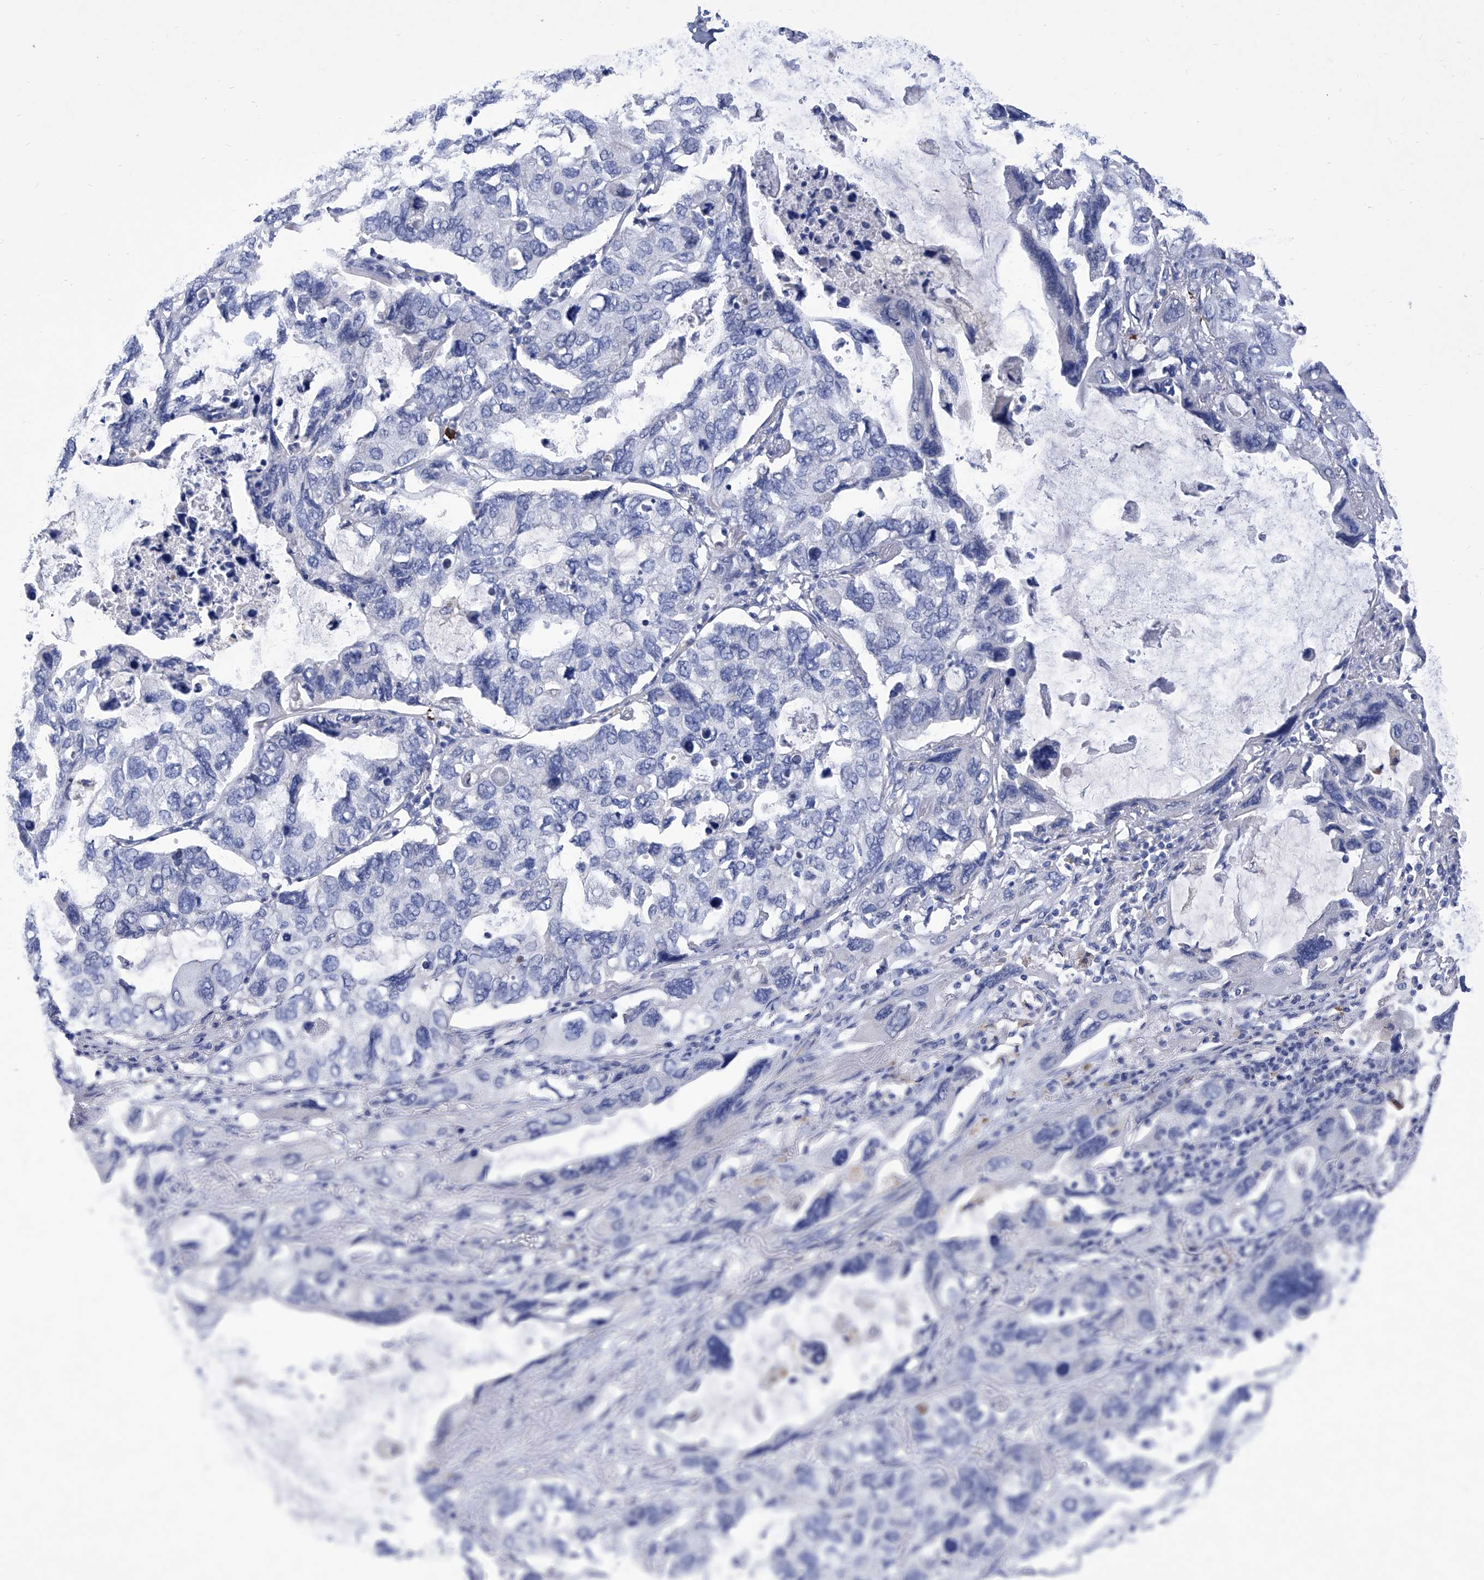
{"staining": {"intensity": "negative", "quantity": "none", "location": "none"}, "tissue": "lung cancer", "cell_type": "Tumor cells", "image_type": "cancer", "snomed": [{"axis": "morphology", "description": "Squamous cell carcinoma, NOS"}, {"axis": "topography", "description": "Lung"}], "caption": "There is no significant staining in tumor cells of squamous cell carcinoma (lung). Brightfield microscopy of IHC stained with DAB (brown) and hematoxylin (blue), captured at high magnification.", "gene": "IFNL2", "patient": {"sex": "female", "age": 73}}